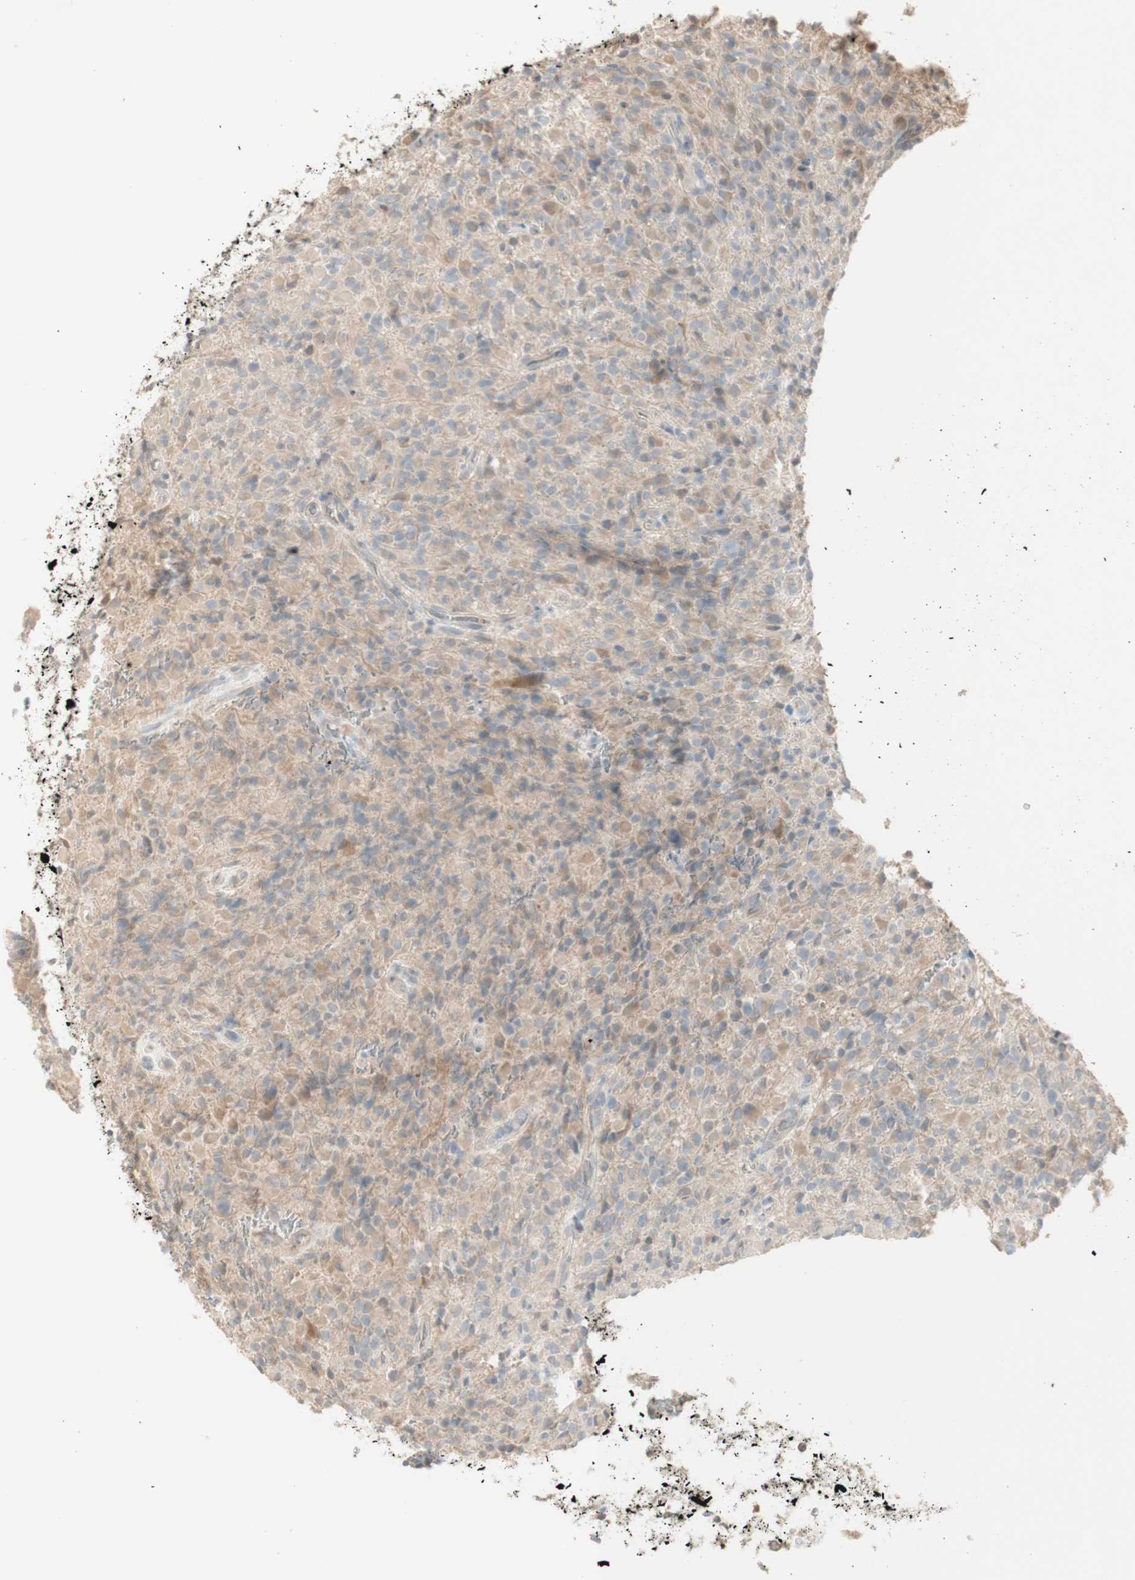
{"staining": {"intensity": "weak", "quantity": ">75%", "location": "cytoplasmic/membranous"}, "tissue": "glioma", "cell_type": "Tumor cells", "image_type": "cancer", "snomed": [{"axis": "morphology", "description": "Glioma, malignant, High grade"}, {"axis": "topography", "description": "Brain"}], "caption": "The photomicrograph exhibits staining of glioma, revealing weak cytoplasmic/membranous protein staining (brown color) within tumor cells.", "gene": "PTGER4", "patient": {"sex": "male", "age": 71}}